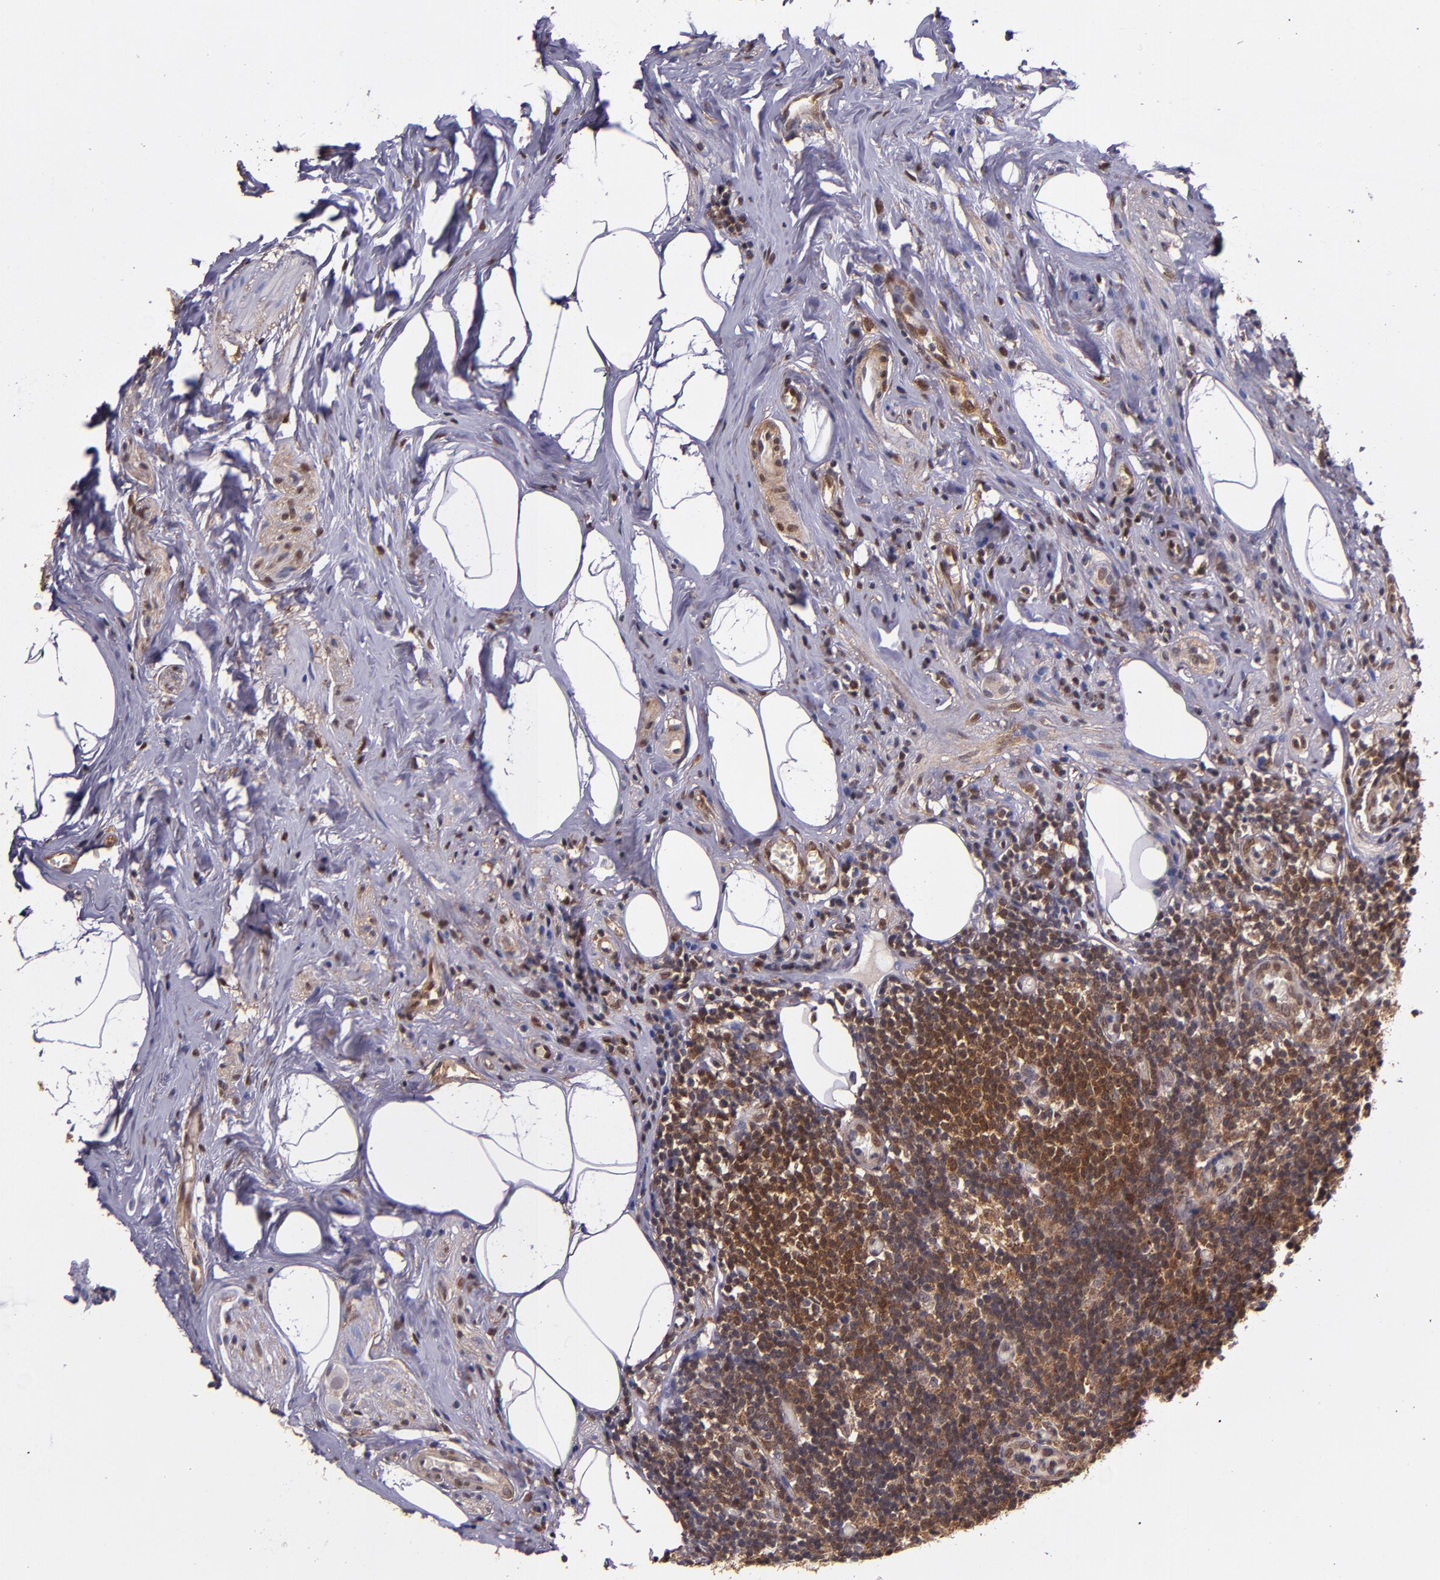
{"staining": {"intensity": "weak", "quantity": "25%-75%", "location": "cytoplasmic/membranous,nuclear"}, "tissue": "appendix", "cell_type": "Glandular cells", "image_type": "normal", "snomed": [{"axis": "morphology", "description": "Normal tissue, NOS"}, {"axis": "topography", "description": "Appendix"}], "caption": "Benign appendix reveals weak cytoplasmic/membranous,nuclear positivity in about 25%-75% of glandular cells, visualized by immunohistochemistry. (IHC, brightfield microscopy, high magnification).", "gene": "STAT6", "patient": {"sex": "male", "age": 38}}